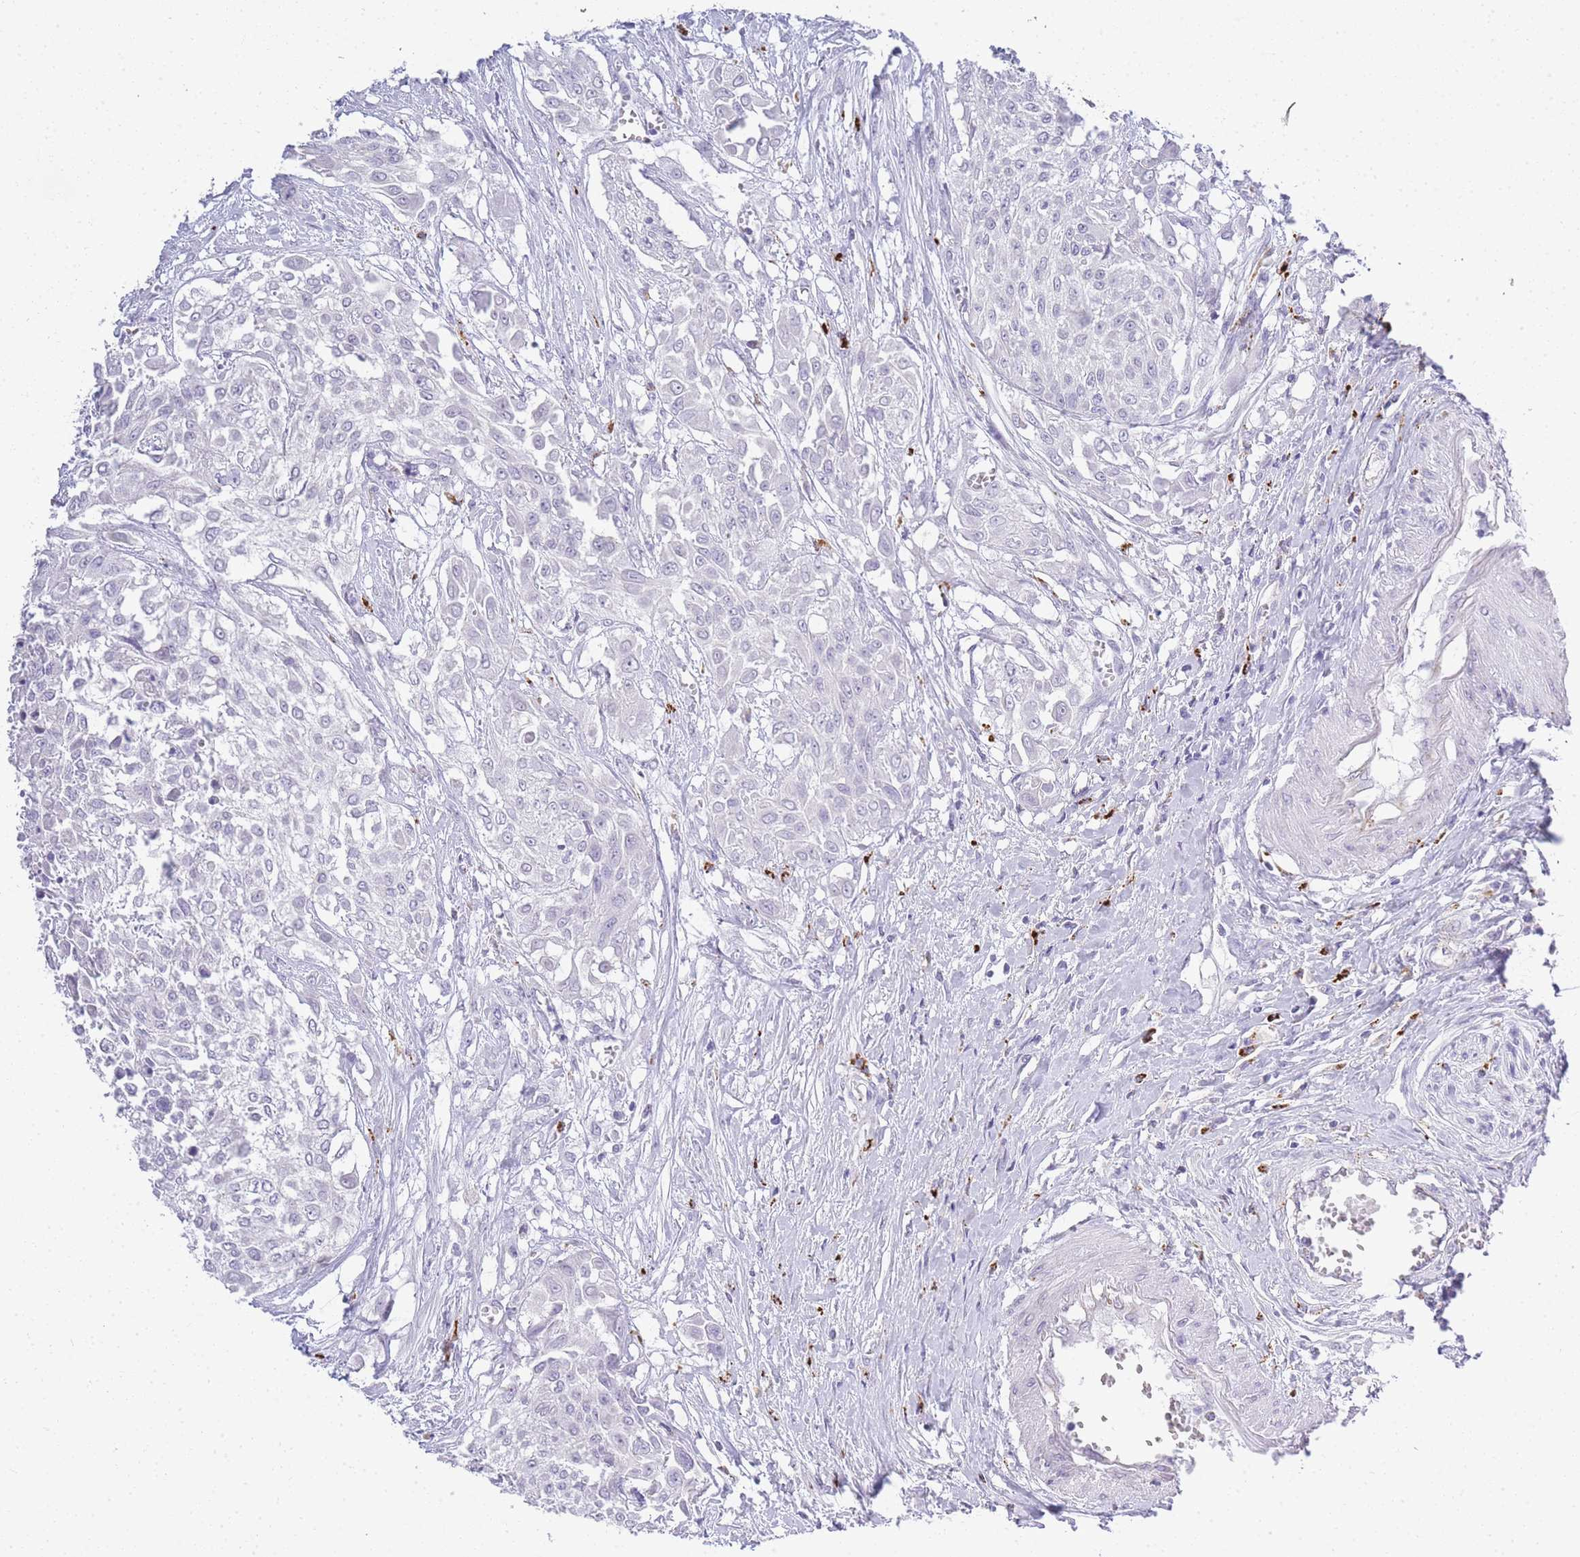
{"staining": {"intensity": "negative", "quantity": "none", "location": "none"}, "tissue": "urothelial cancer", "cell_type": "Tumor cells", "image_type": "cancer", "snomed": [{"axis": "morphology", "description": "Urothelial carcinoma, High grade"}, {"axis": "topography", "description": "Urinary bladder"}], "caption": "An IHC photomicrograph of high-grade urothelial carcinoma is shown. There is no staining in tumor cells of high-grade urothelial carcinoma. Nuclei are stained in blue.", "gene": "RHO", "patient": {"sex": "male", "age": 57}}